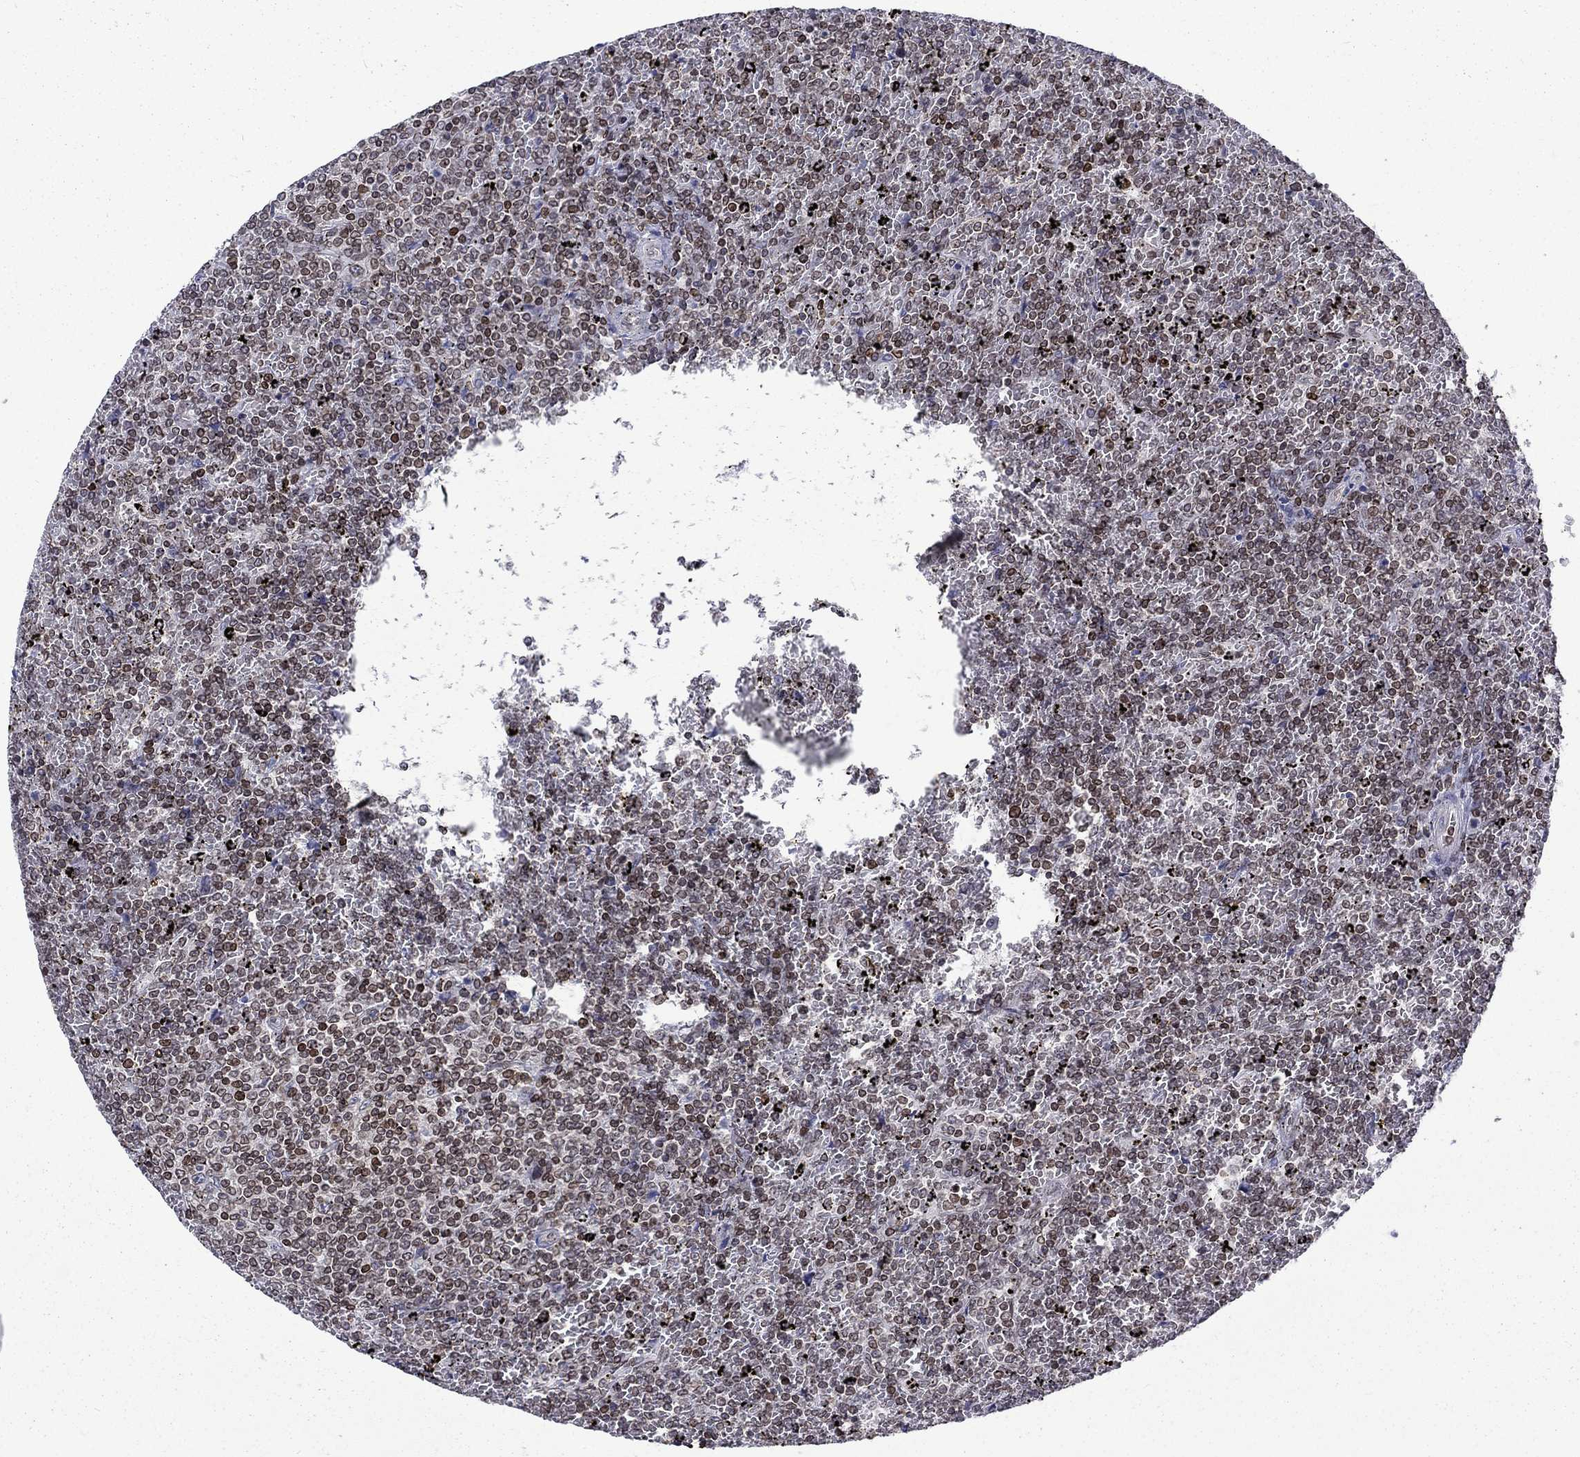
{"staining": {"intensity": "moderate", "quantity": "25%-75%", "location": "cytoplasmic/membranous,nuclear"}, "tissue": "lymphoma", "cell_type": "Tumor cells", "image_type": "cancer", "snomed": [{"axis": "morphology", "description": "Malignant lymphoma, non-Hodgkin's type, Low grade"}, {"axis": "topography", "description": "Spleen"}], "caption": "The image demonstrates staining of low-grade malignant lymphoma, non-Hodgkin's type, revealing moderate cytoplasmic/membranous and nuclear protein expression (brown color) within tumor cells.", "gene": "SLA", "patient": {"sex": "female", "age": 77}}